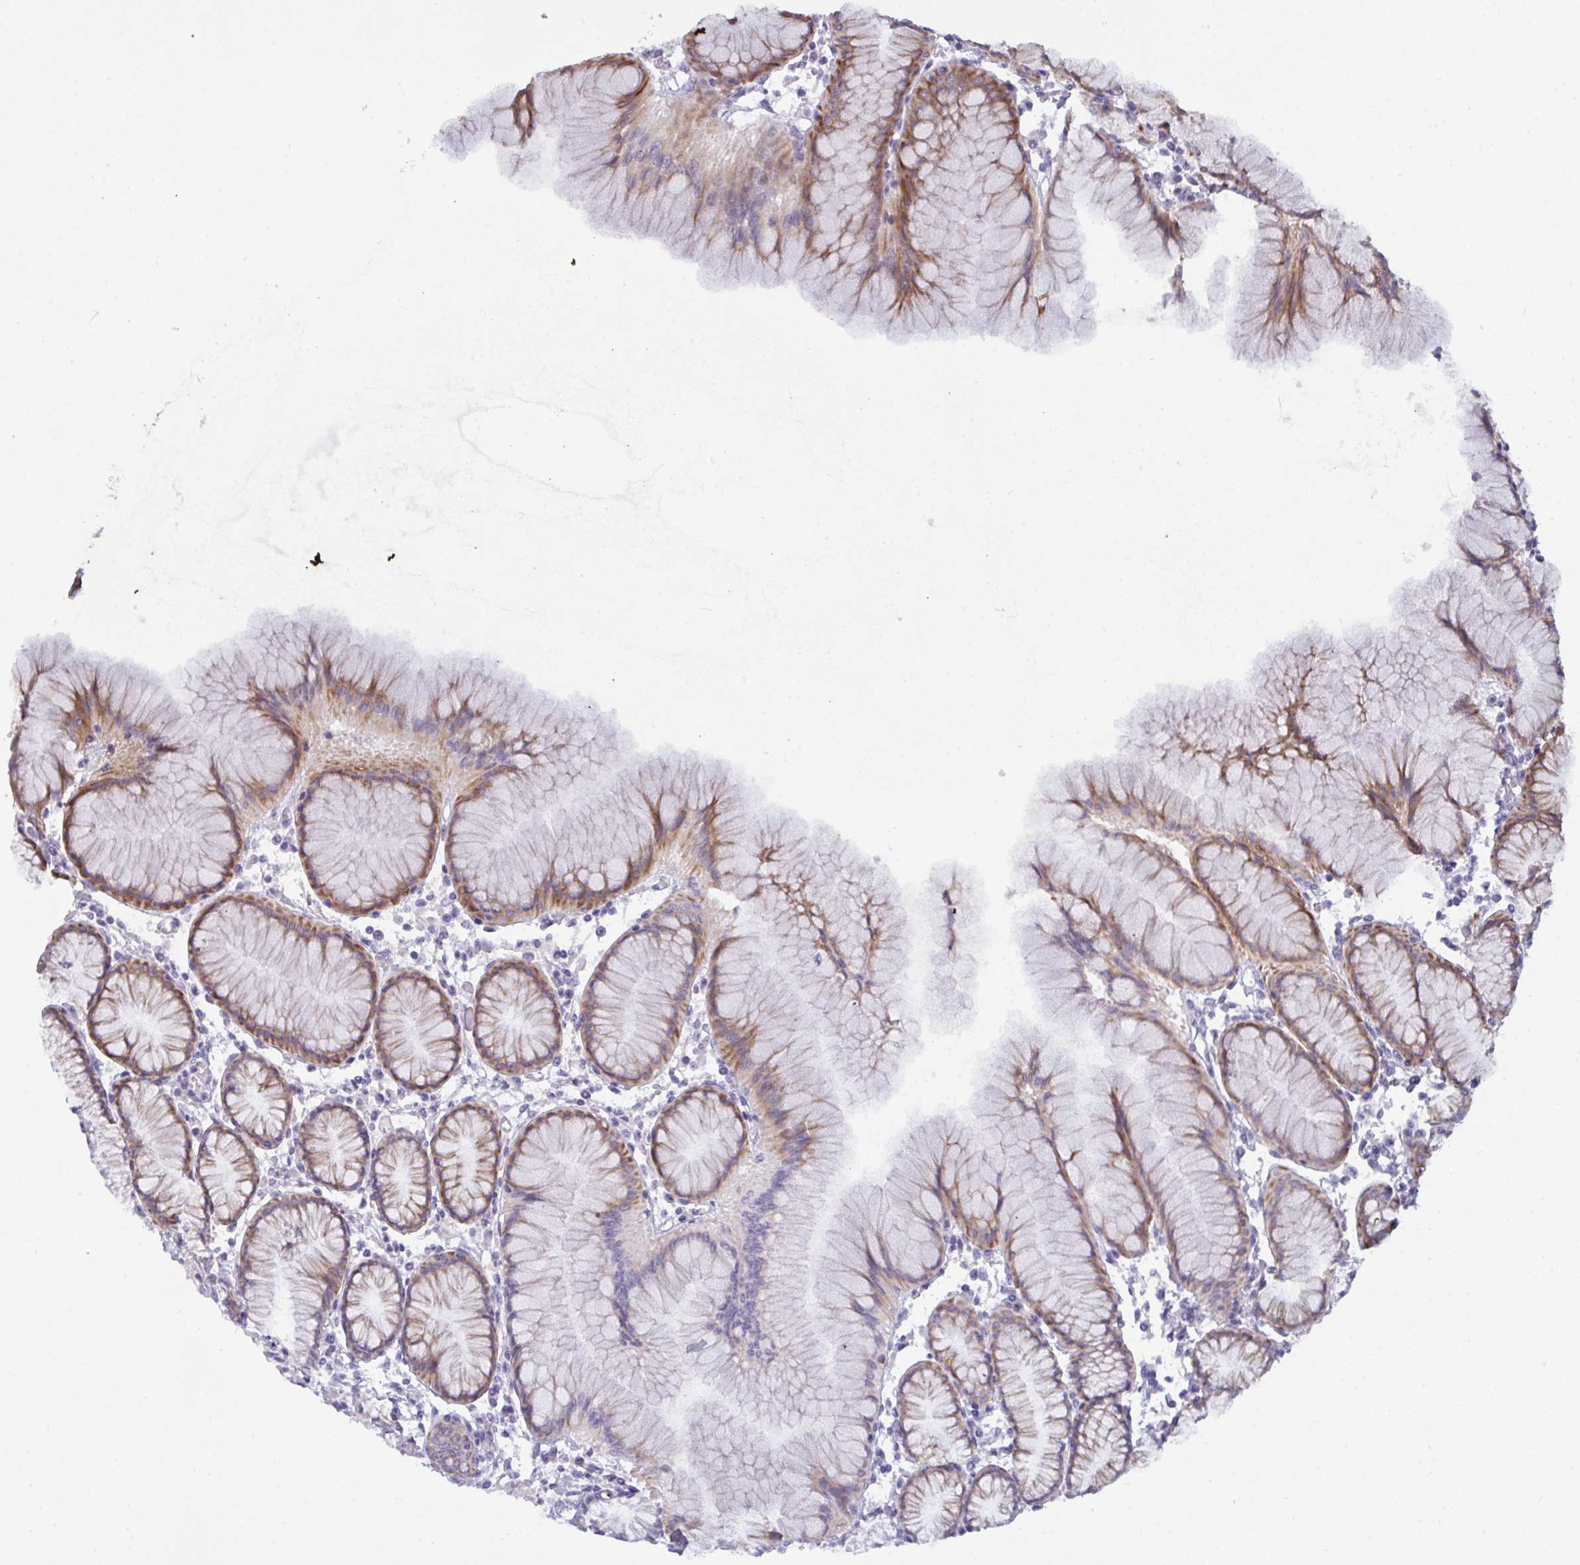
{"staining": {"intensity": "moderate", "quantity": "25%-75%", "location": "cytoplasmic/membranous"}, "tissue": "stomach", "cell_type": "Glandular cells", "image_type": "normal", "snomed": [{"axis": "morphology", "description": "Normal tissue, NOS"}, {"axis": "topography", "description": "Stomach"}], "caption": "Protein expression by immunohistochemistry (IHC) exhibits moderate cytoplasmic/membranous expression in approximately 25%-75% of glandular cells in normal stomach.", "gene": "TENT5D", "patient": {"sex": "female", "age": 57}}